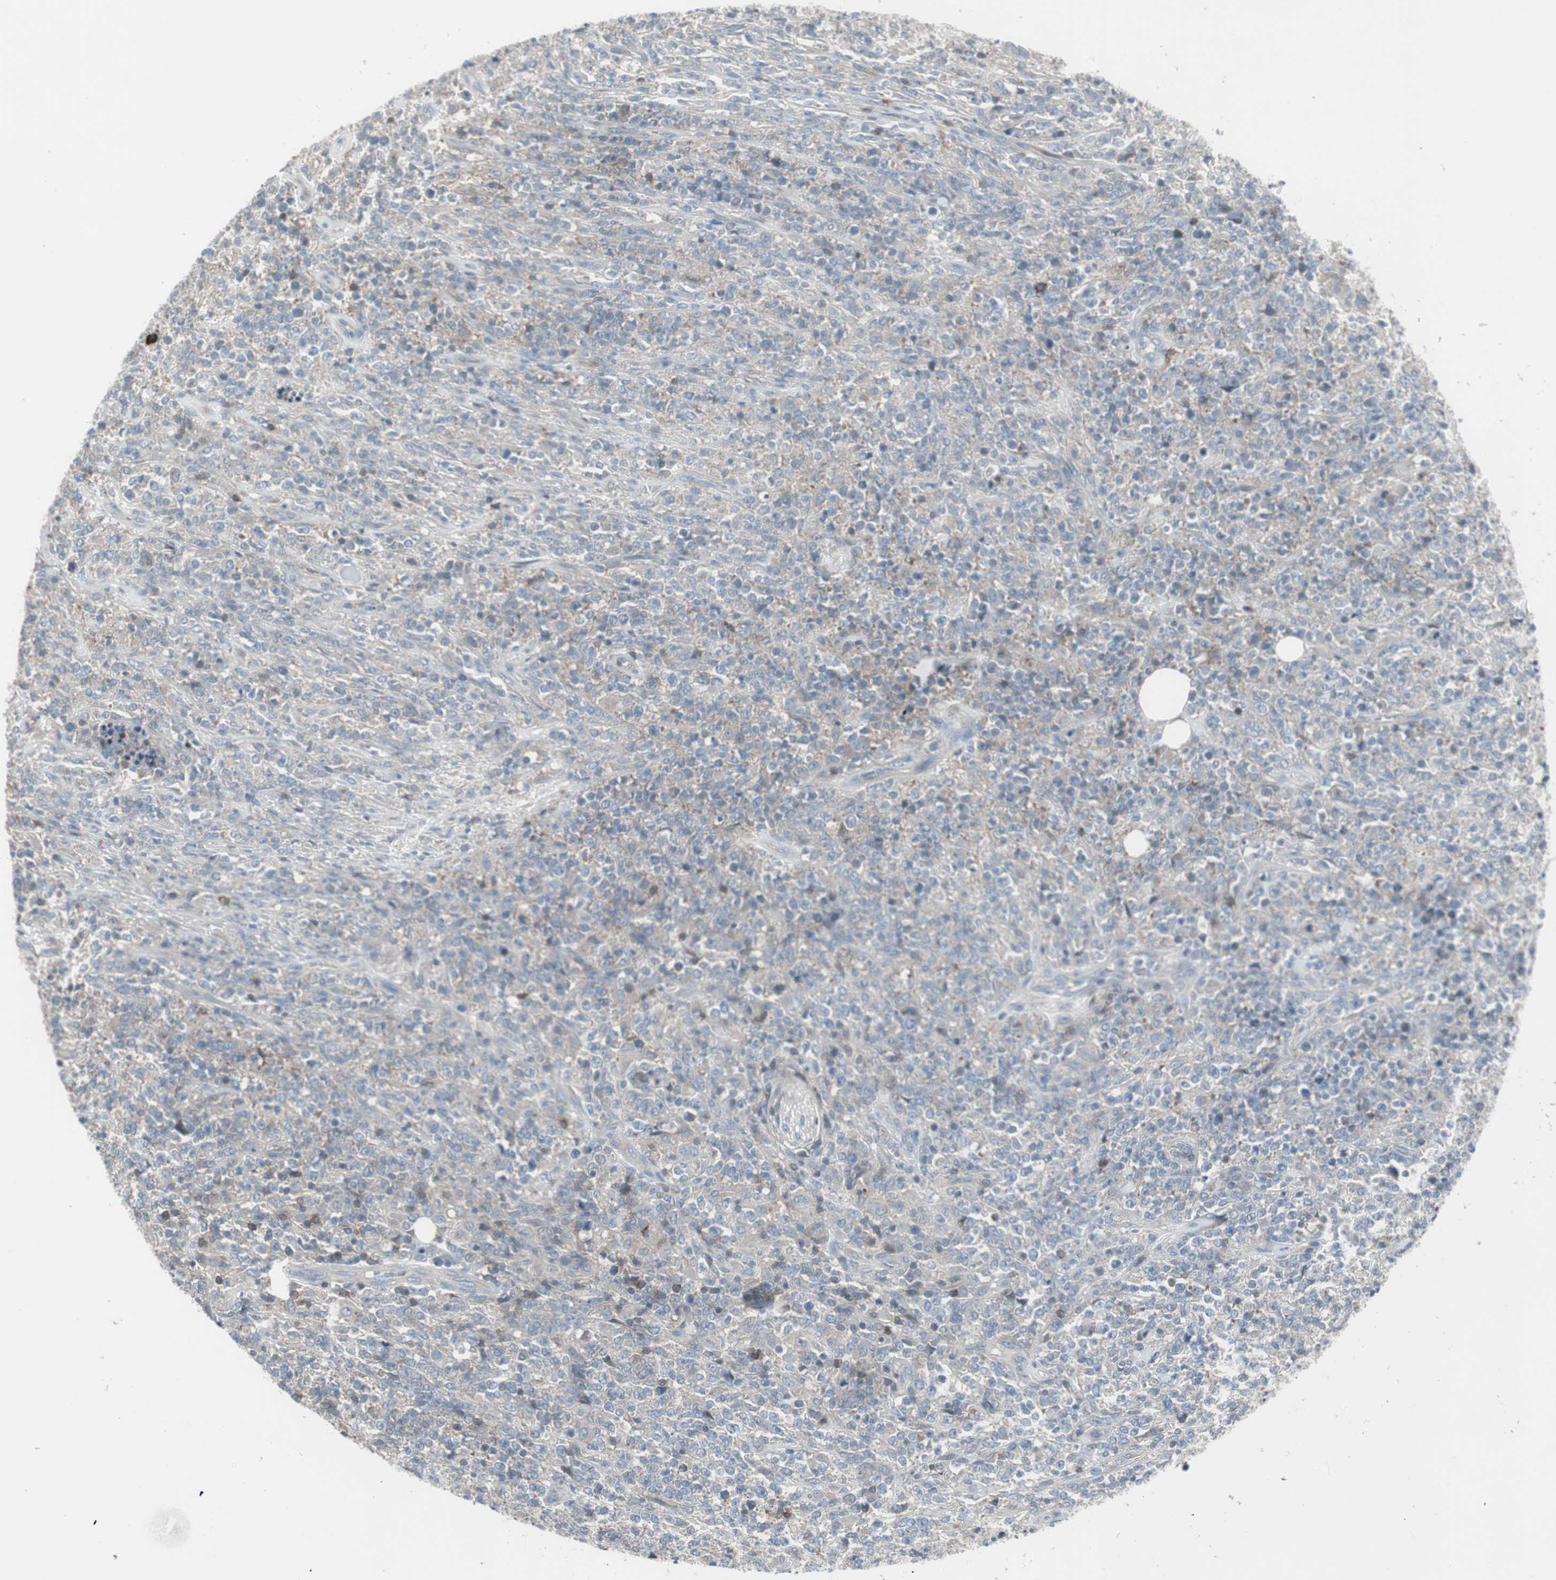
{"staining": {"intensity": "weak", "quantity": "<25%", "location": "cytoplasmic/membranous"}, "tissue": "lymphoma", "cell_type": "Tumor cells", "image_type": "cancer", "snomed": [{"axis": "morphology", "description": "Malignant lymphoma, non-Hodgkin's type, High grade"}, {"axis": "topography", "description": "Soft tissue"}], "caption": "Immunohistochemistry (IHC) of high-grade malignant lymphoma, non-Hodgkin's type exhibits no positivity in tumor cells.", "gene": "ZSCAN32", "patient": {"sex": "male", "age": 18}}